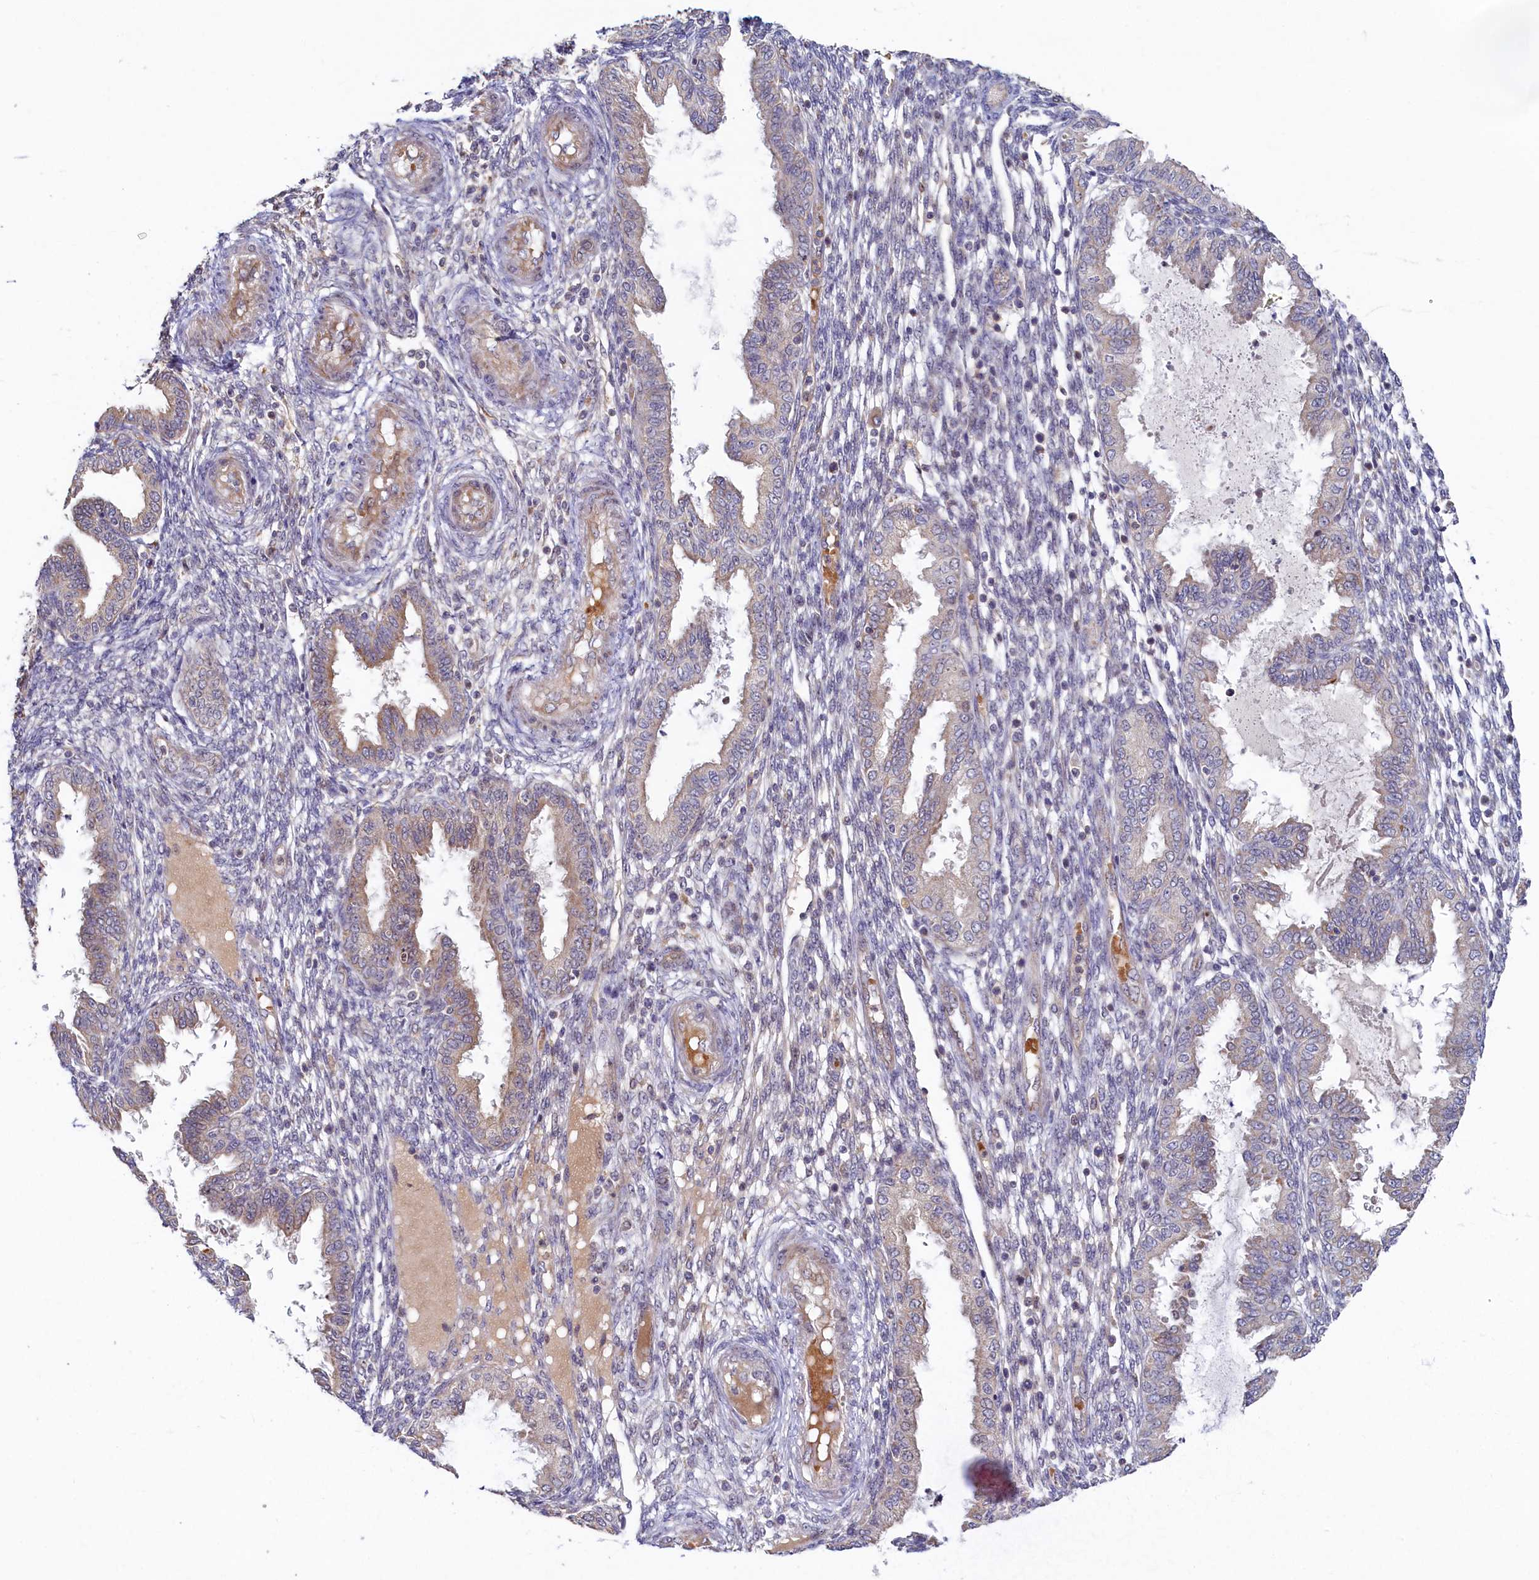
{"staining": {"intensity": "negative", "quantity": "none", "location": "none"}, "tissue": "endometrium", "cell_type": "Cells in endometrial stroma", "image_type": "normal", "snomed": [{"axis": "morphology", "description": "Normal tissue, NOS"}, {"axis": "topography", "description": "Endometrium"}], "caption": "A micrograph of endometrium stained for a protein displays no brown staining in cells in endometrial stroma.", "gene": "CEP20", "patient": {"sex": "female", "age": 33}}